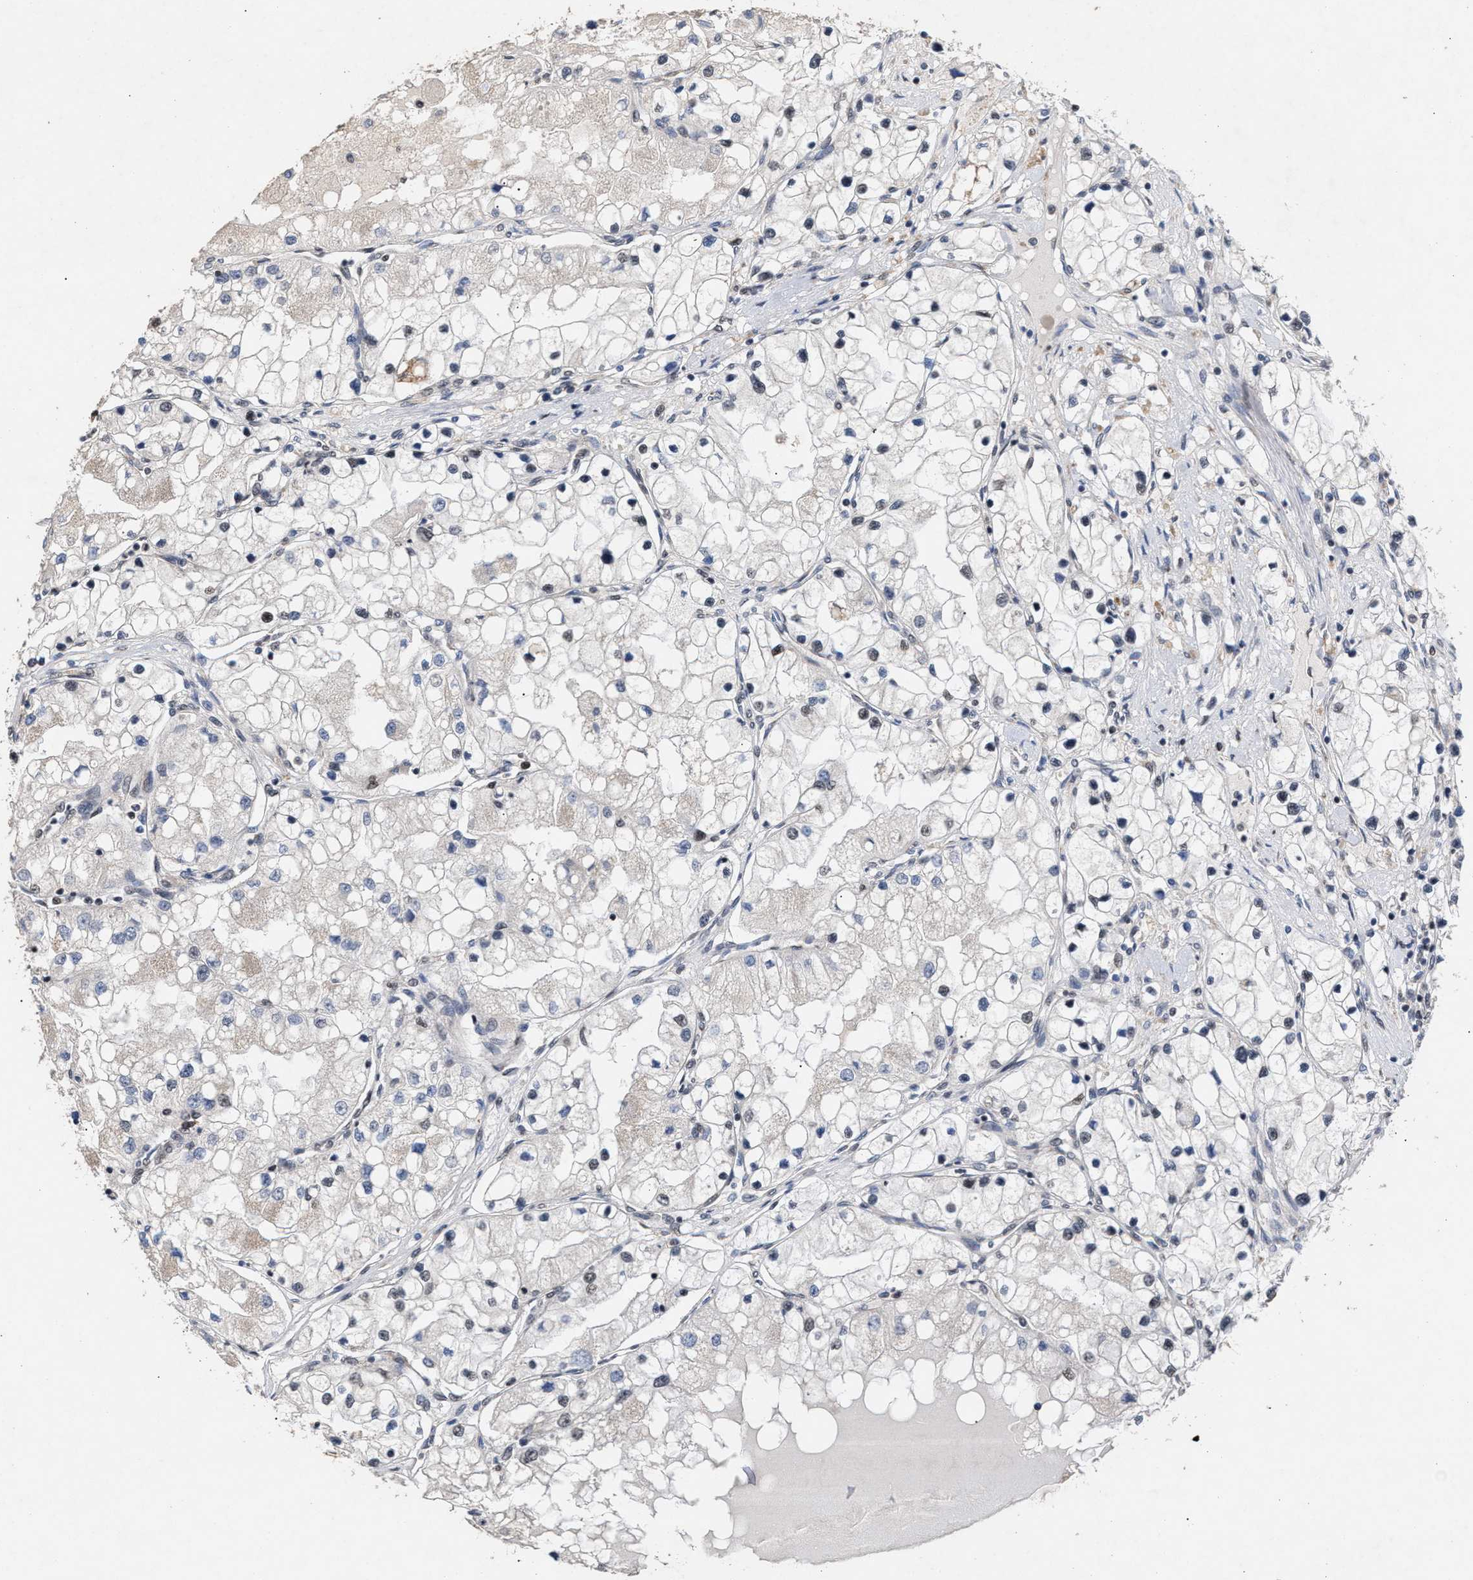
{"staining": {"intensity": "negative", "quantity": "none", "location": "none"}, "tissue": "renal cancer", "cell_type": "Tumor cells", "image_type": "cancer", "snomed": [{"axis": "morphology", "description": "Adenocarcinoma, NOS"}, {"axis": "topography", "description": "Kidney"}], "caption": "This is an immunohistochemistry (IHC) photomicrograph of renal cancer. There is no expression in tumor cells.", "gene": "MKNK2", "patient": {"sex": "male", "age": 68}}